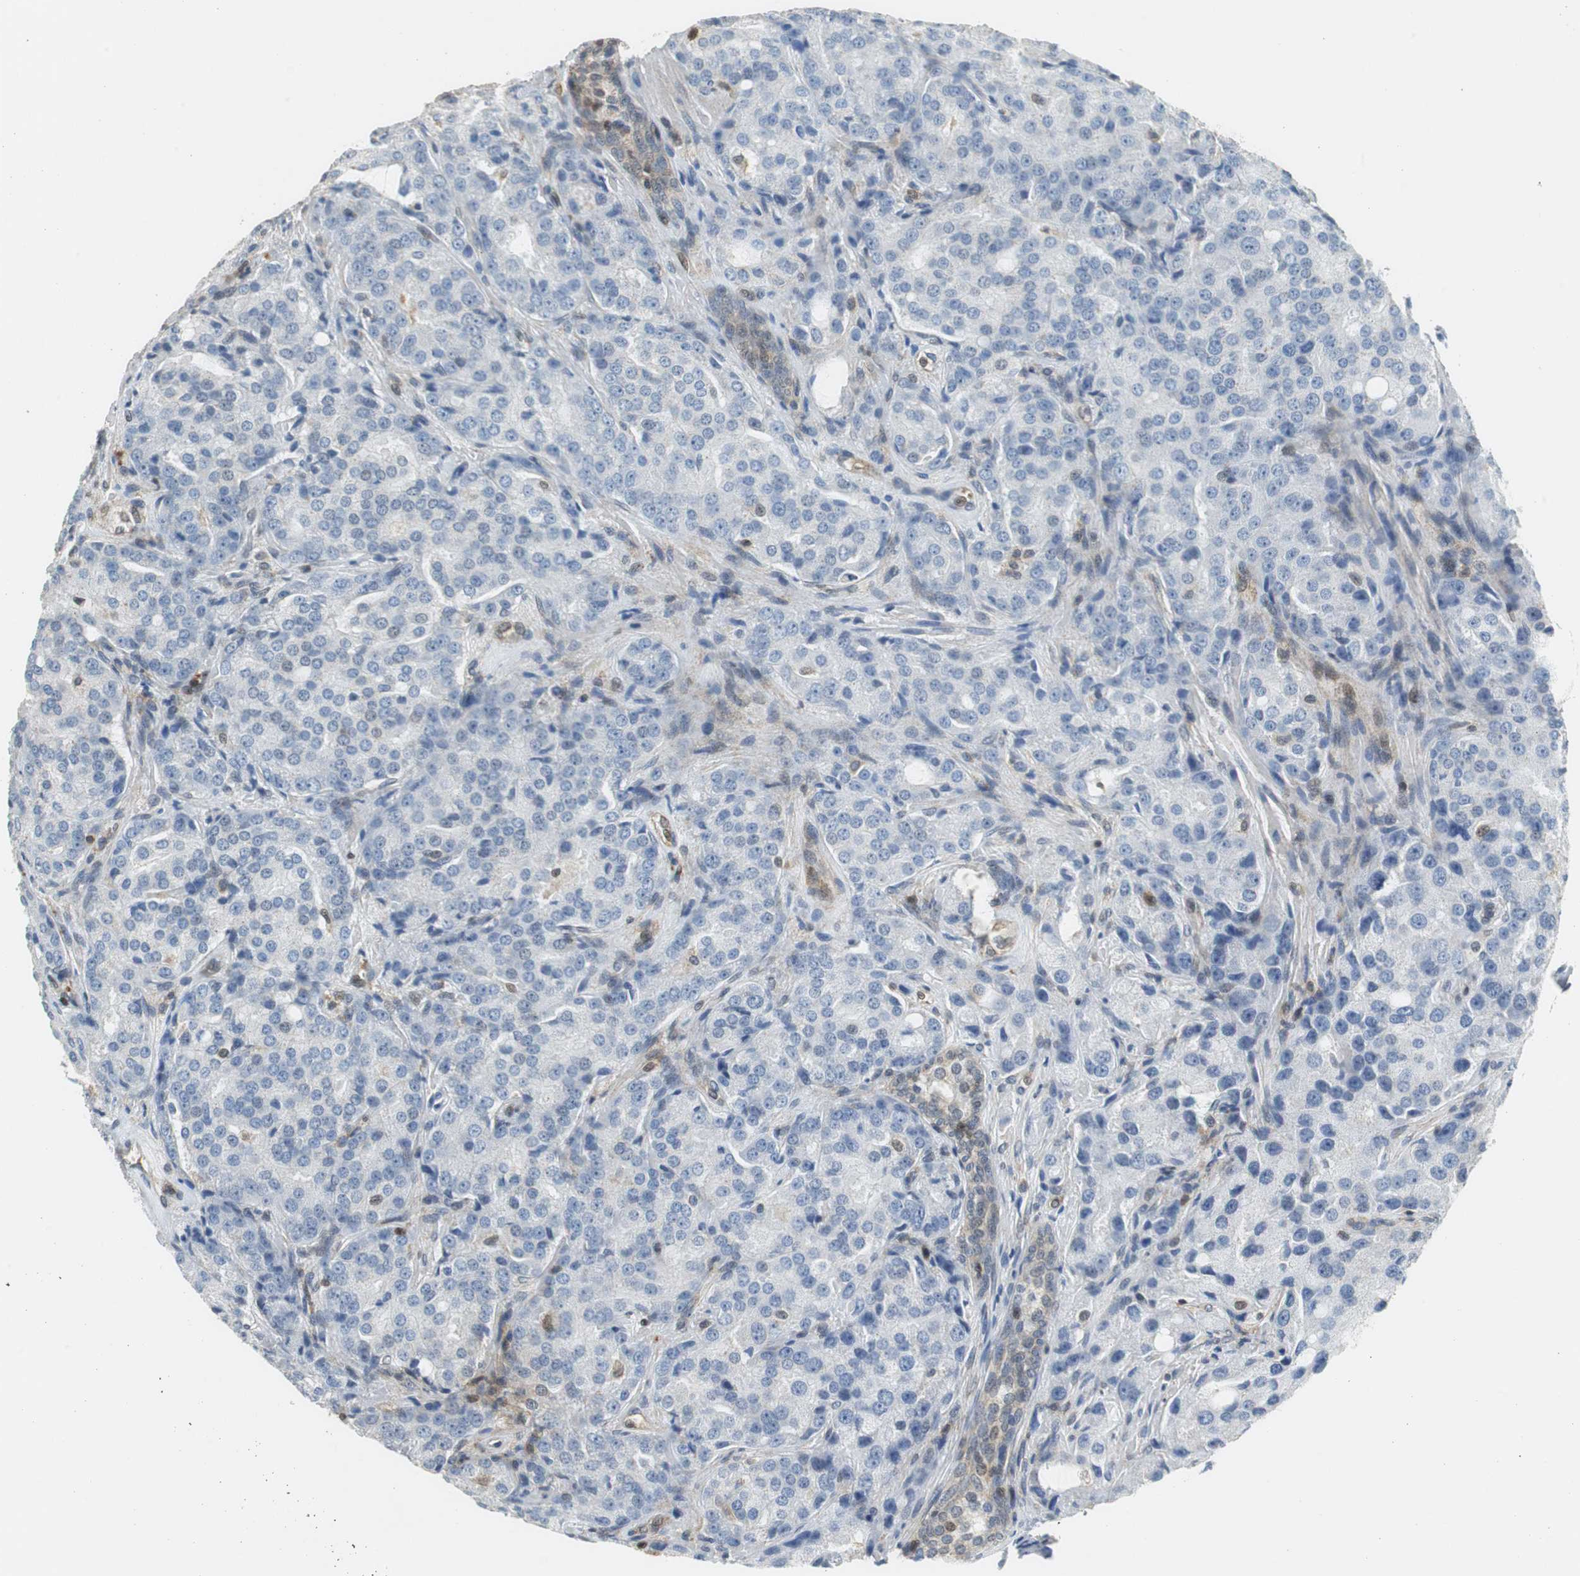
{"staining": {"intensity": "negative", "quantity": "none", "location": "none"}, "tissue": "prostate cancer", "cell_type": "Tumor cells", "image_type": "cancer", "snomed": [{"axis": "morphology", "description": "Adenocarcinoma, High grade"}, {"axis": "topography", "description": "Prostate"}], "caption": "Immunohistochemistry of human high-grade adenocarcinoma (prostate) exhibits no expression in tumor cells.", "gene": "GSDMD", "patient": {"sex": "male", "age": 72}}